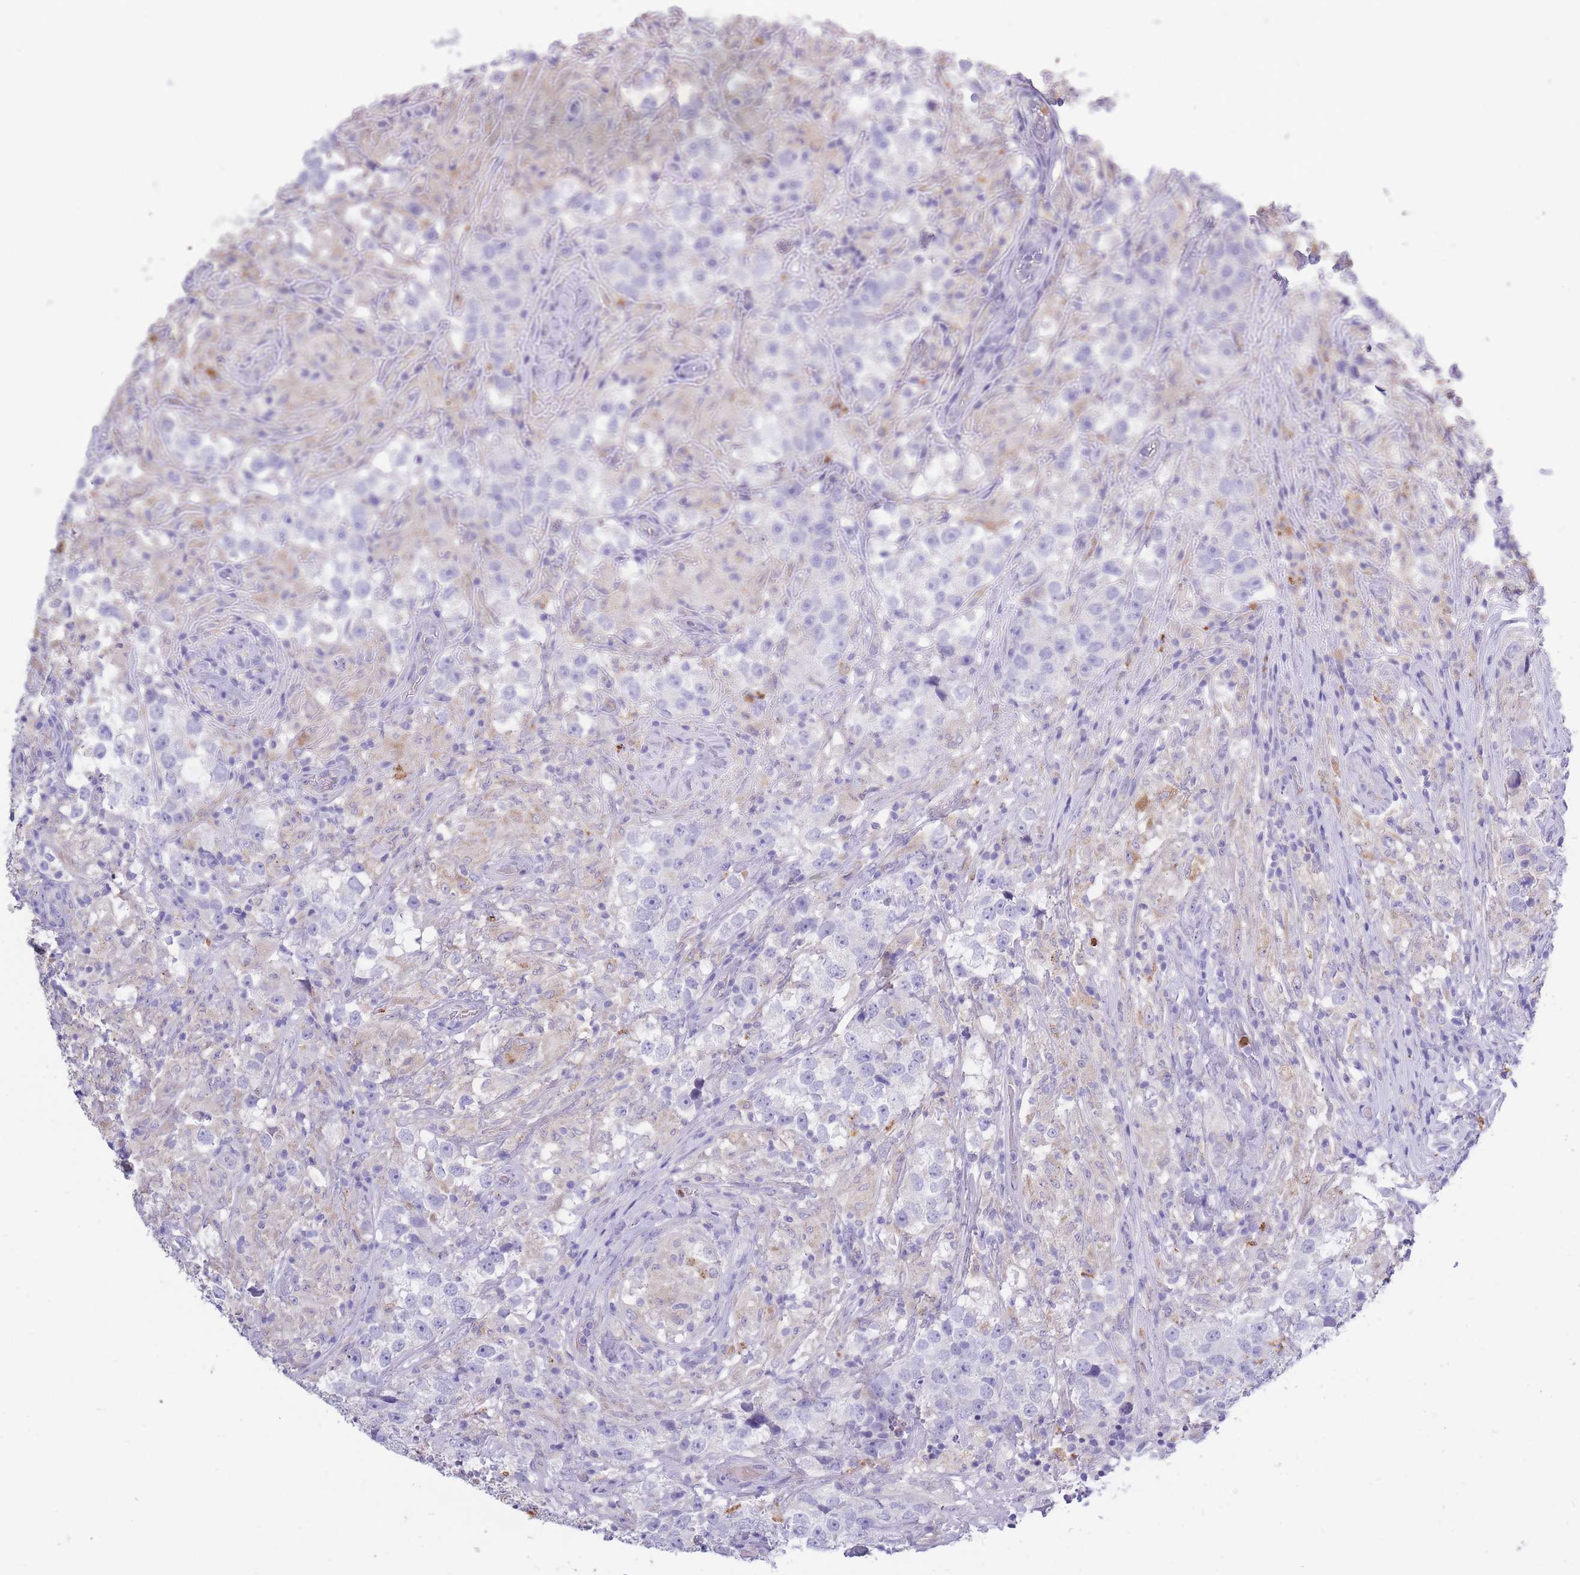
{"staining": {"intensity": "negative", "quantity": "none", "location": "none"}, "tissue": "testis cancer", "cell_type": "Tumor cells", "image_type": "cancer", "snomed": [{"axis": "morphology", "description": "Seminoma, NOS"}, {"axis": "topography", "description": "Testis"}], "caption": "Testis seminoma was stained to show a protein in brown. There is no significant positivity in tumor cells. (DAB (3,3'-diaminobenzidine) immunohistochemistry (IHC), high magnification).", "gene": "CENPM", "patient": {"sex": "male", "age": 46}}